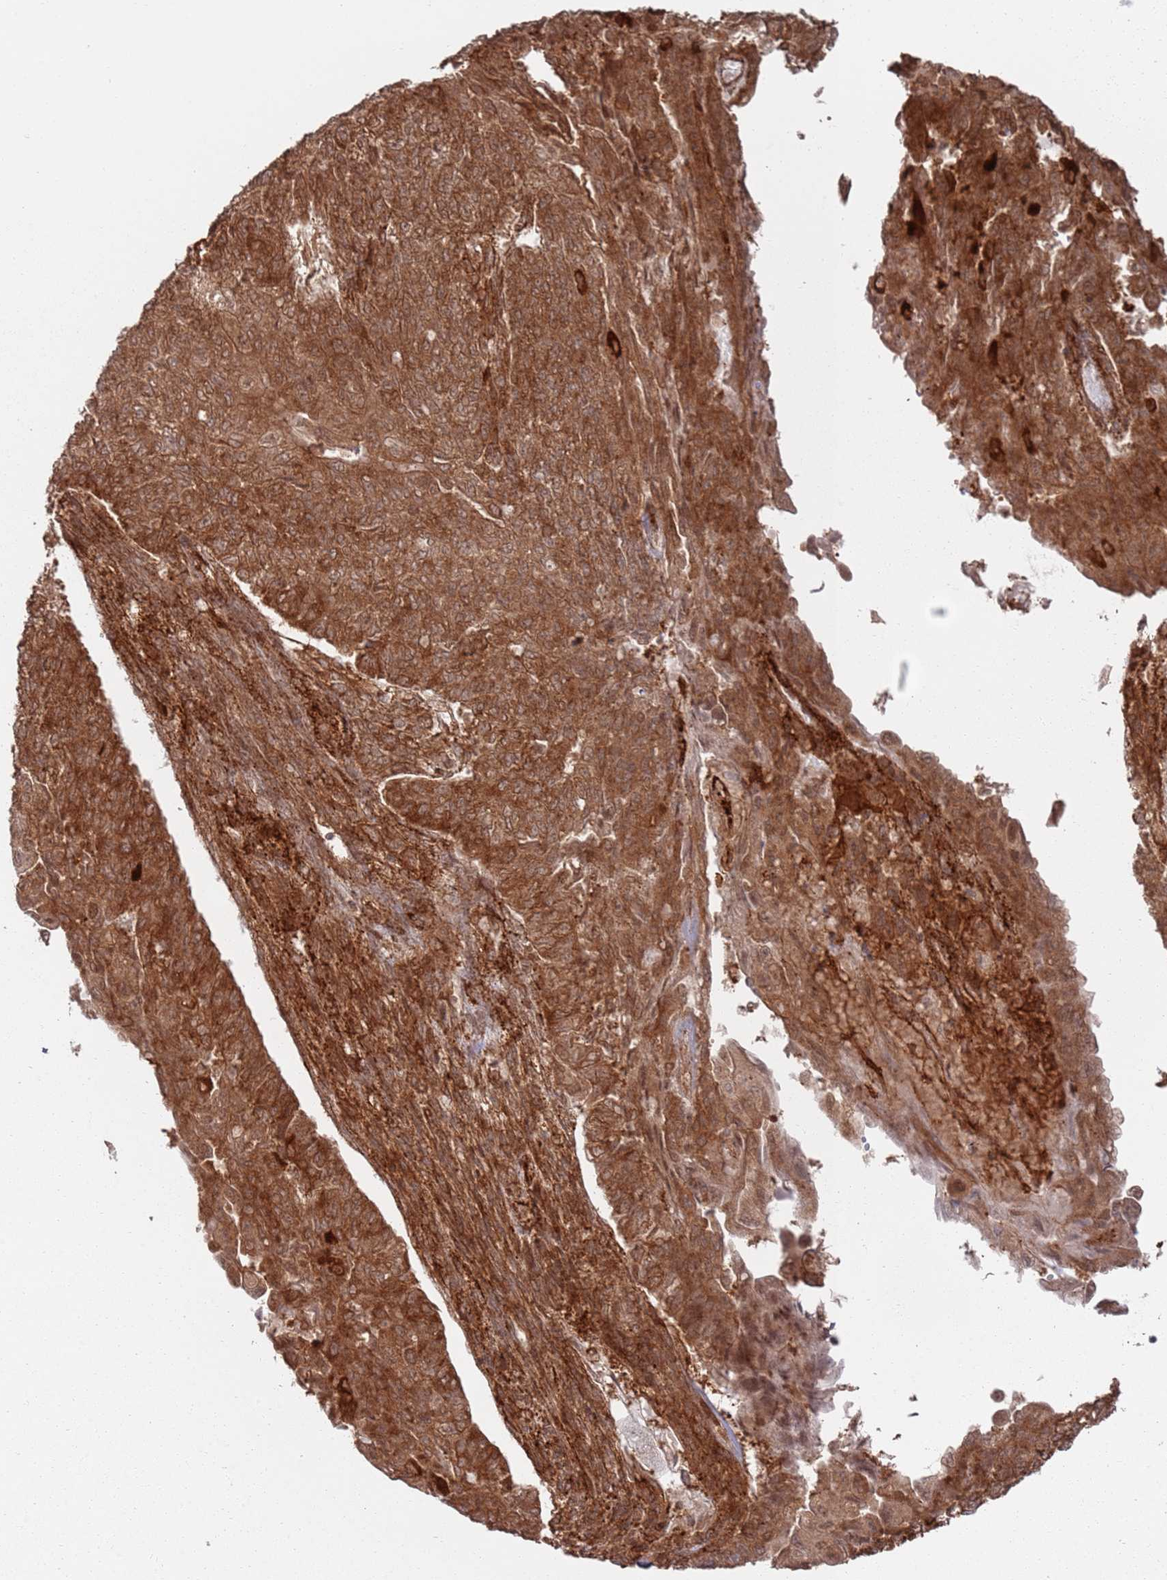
{"staining": {"intensity": "strong", "quantity": ">75%", "location": "cytoplasmic/membranous"}, "tissue": "endometrial cancer", "cell_type": "Tumor cells", "image_type": "cancer", "snomed": [{"axis": "morphology", "description": "Adenocarcinoma, NOS"}, {"axis": "topography", "description": "Endometrium"}], "caption": "Human adenocarcinoma (endometrial) stained with a protein marker exhibits strong staining in tumor cells.", "gene": "PIH1D1", "patient": {"sex": "female", "age": 32}}